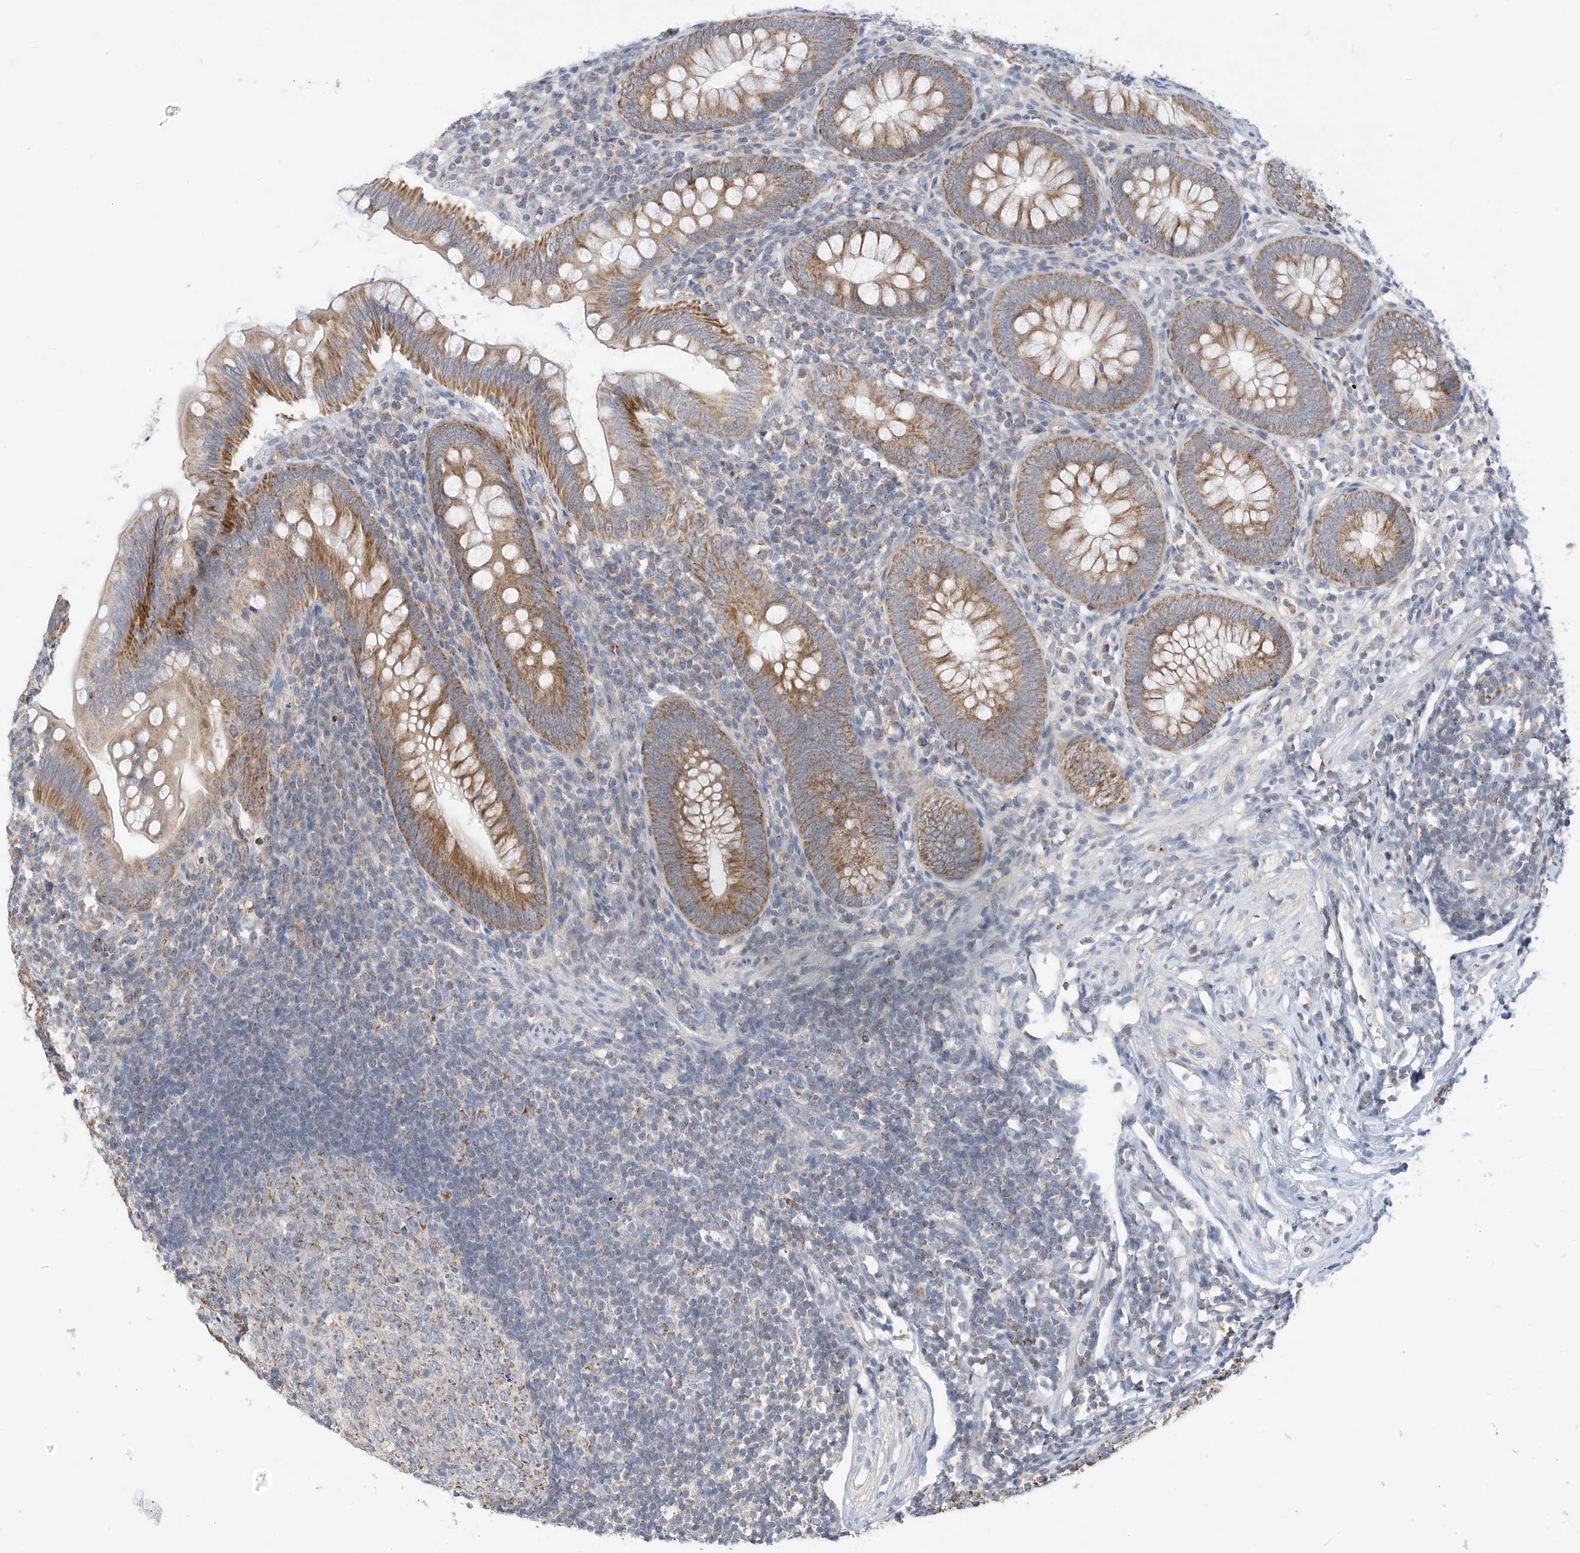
{"staining": {"intensity": "moderate", "quantity": ">75%", "location": "cytoplasmic/membranous"}, "tissue": "appendix", "cell_type": "Glandular cells", "image_type": "normal", "snomed": [{"axis": "morphology", "description": "Normal tissue, NOS"}, {"axis": "topography", "description": "Appendix"}], "caption": "The image displays staining of unremarkable appendix, revealing moderate cytoplasmic/membranous protein expression (brown color) within glandular cells. The protein of interest is stained brown, and the nuclei are stained in blue (DAB IHC with brightfield microscopy, high magnification).", "gene": "RHOH", "patient": {"sex": "male", "age": 14}}